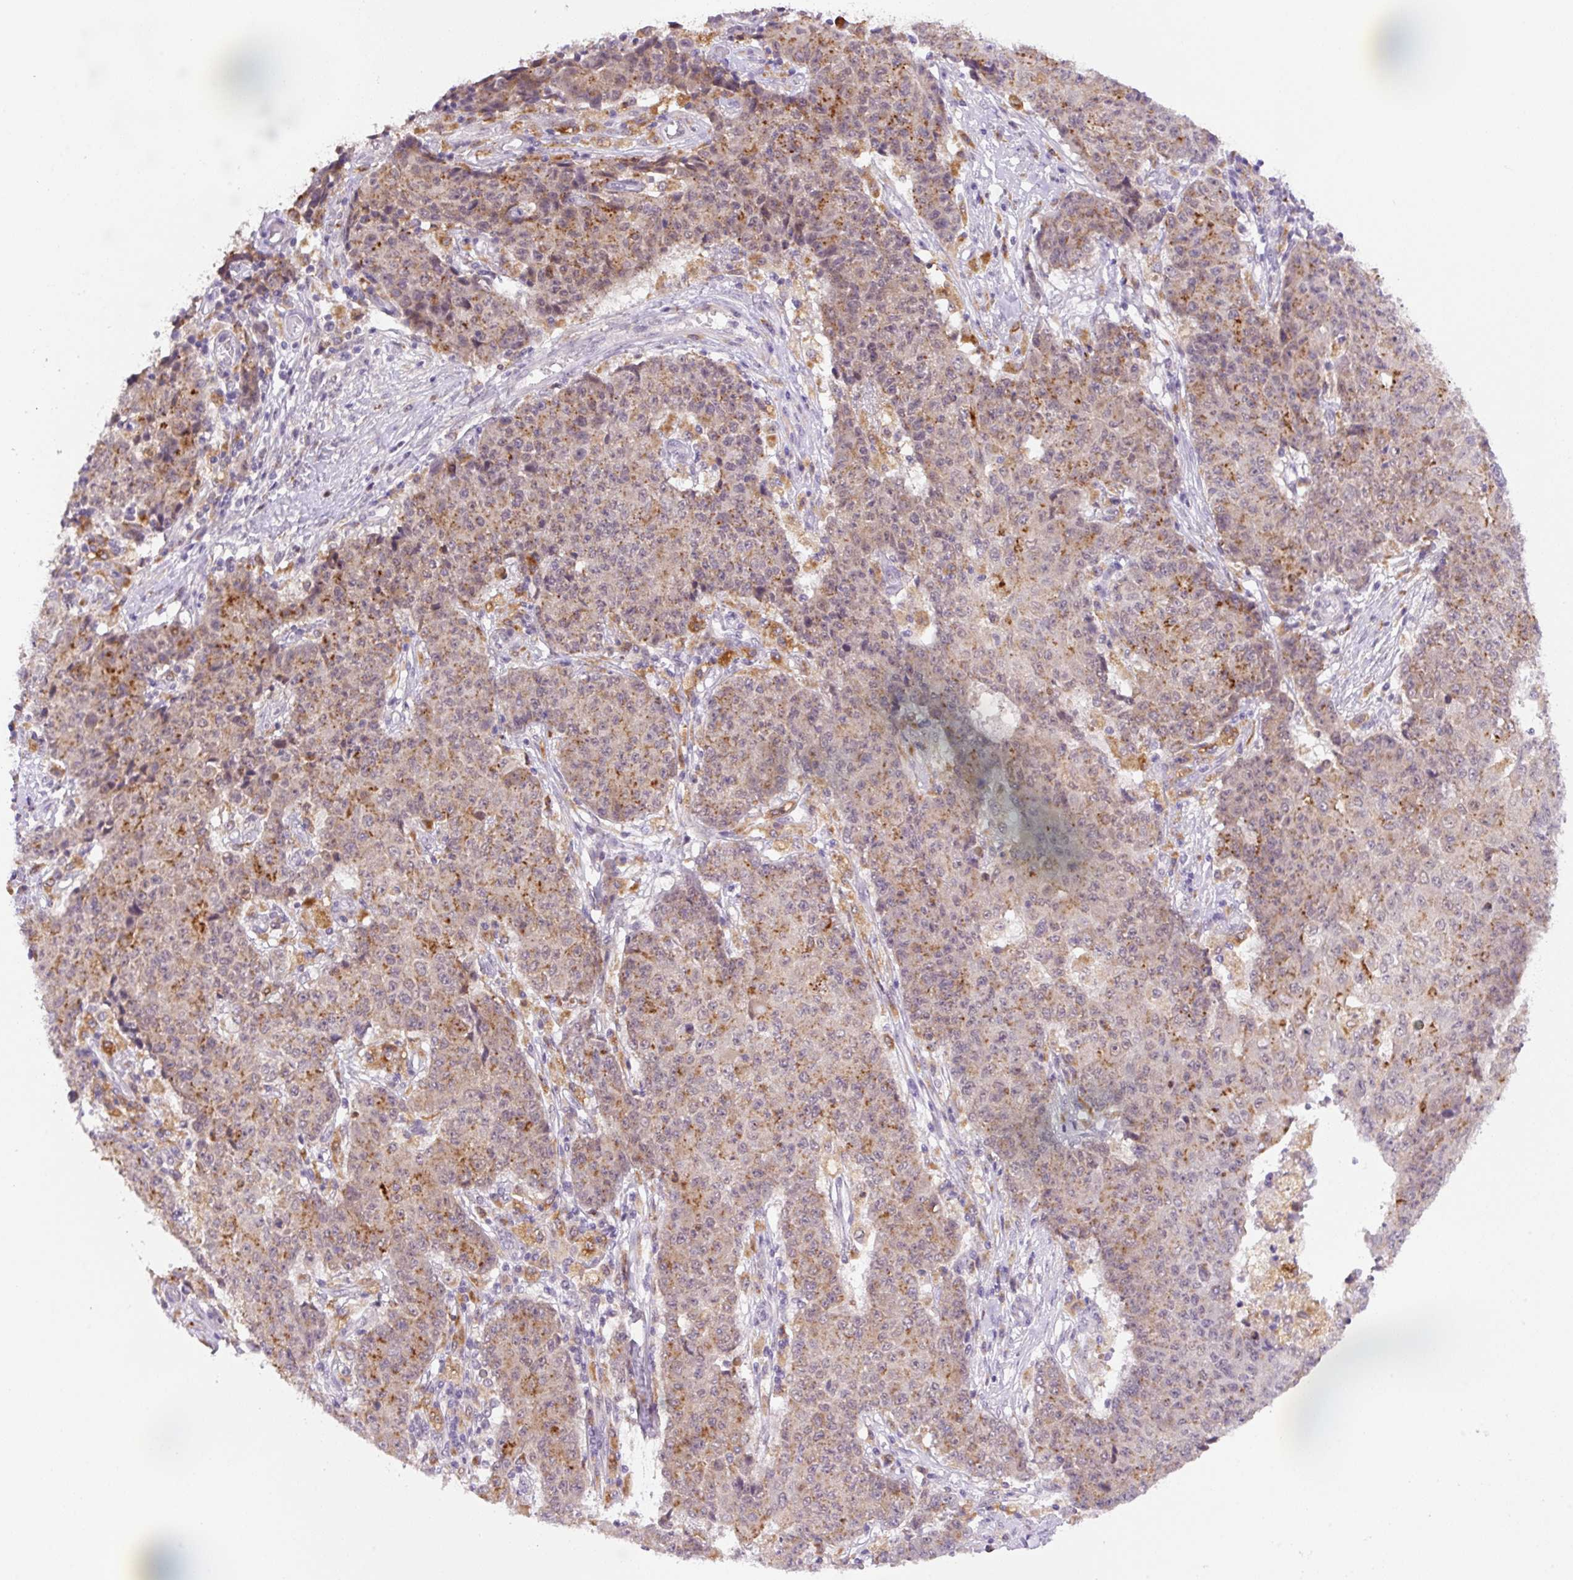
{"staining": {"intensity": "moderate", "quantity": "25%-75%", "location": "cytoplasmic/membranous"}, "tissue": "ovarian cancer", "cell_type": "Tumor cells", "image_type": "cancer", "snomed": [{"axis": "morphology", "description": "Carcinoma, endometroid"}, {"axis": "topography", "description": "Ovary"}], "caption": "Ovarian cancer stained for a protein displays moderate cytoplasmic/membranous positivity in tumor cells. (IHC, brightfield microscopy, high magnification).", "gene": "CEBPZOS", "patient": {"sex": "female", "age": 42}}